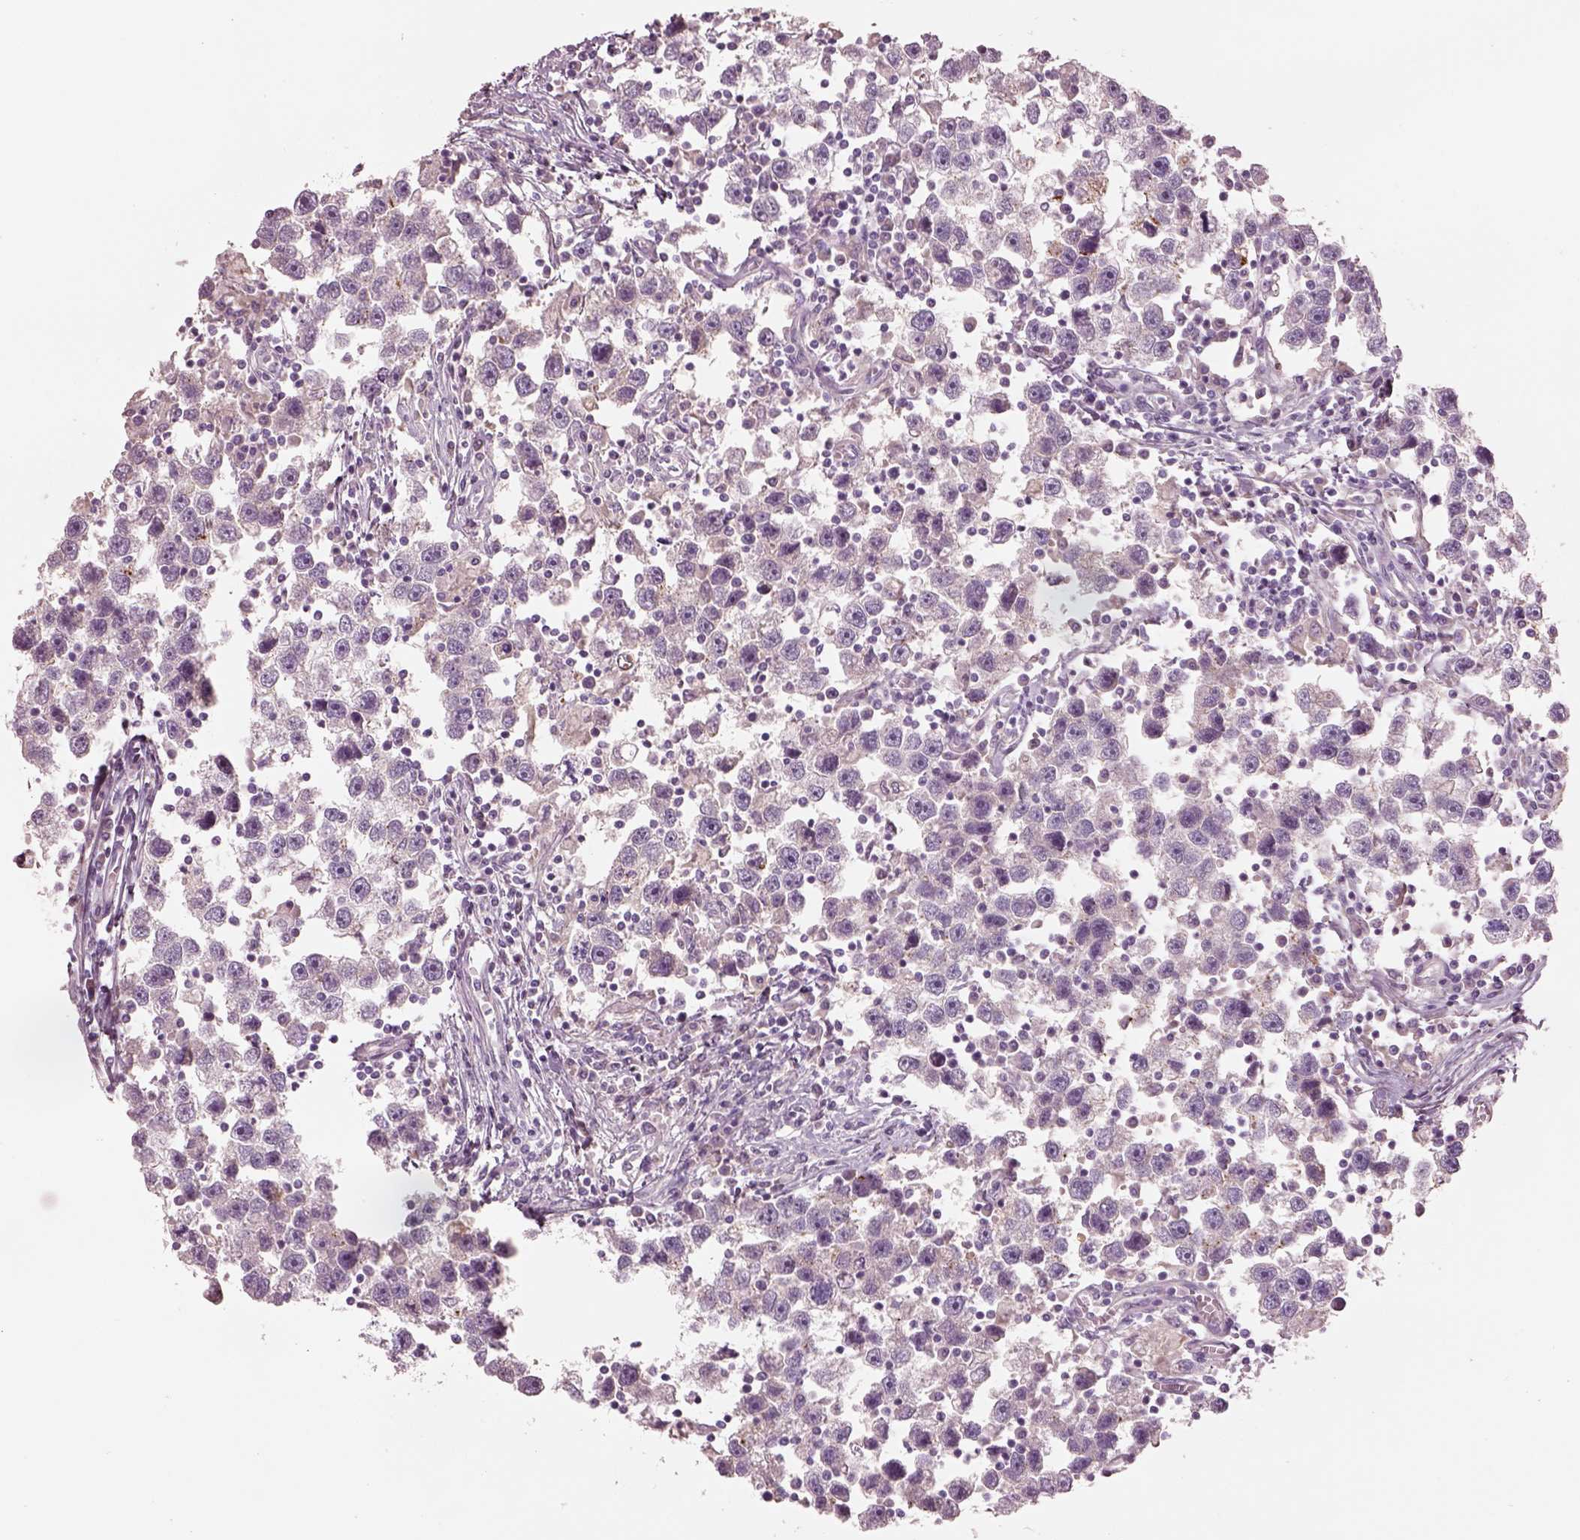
{"staining": {"intensity": "negative", "quantity": "none", "location": "none"}, "tissue": "testis cancer", "cell_type": "Tumor cells", "image_type": "cancer", "snomed": [{"axis": "morphology", "description": "Seminoma, NOS"}, {"axis": "topography", "description": "Testis"}], "caption": "Tumor cells show no significant staining in seminoma (testis).", "gene": "ELSPBP1", "patient": {"sex": "male", "age": 30}}